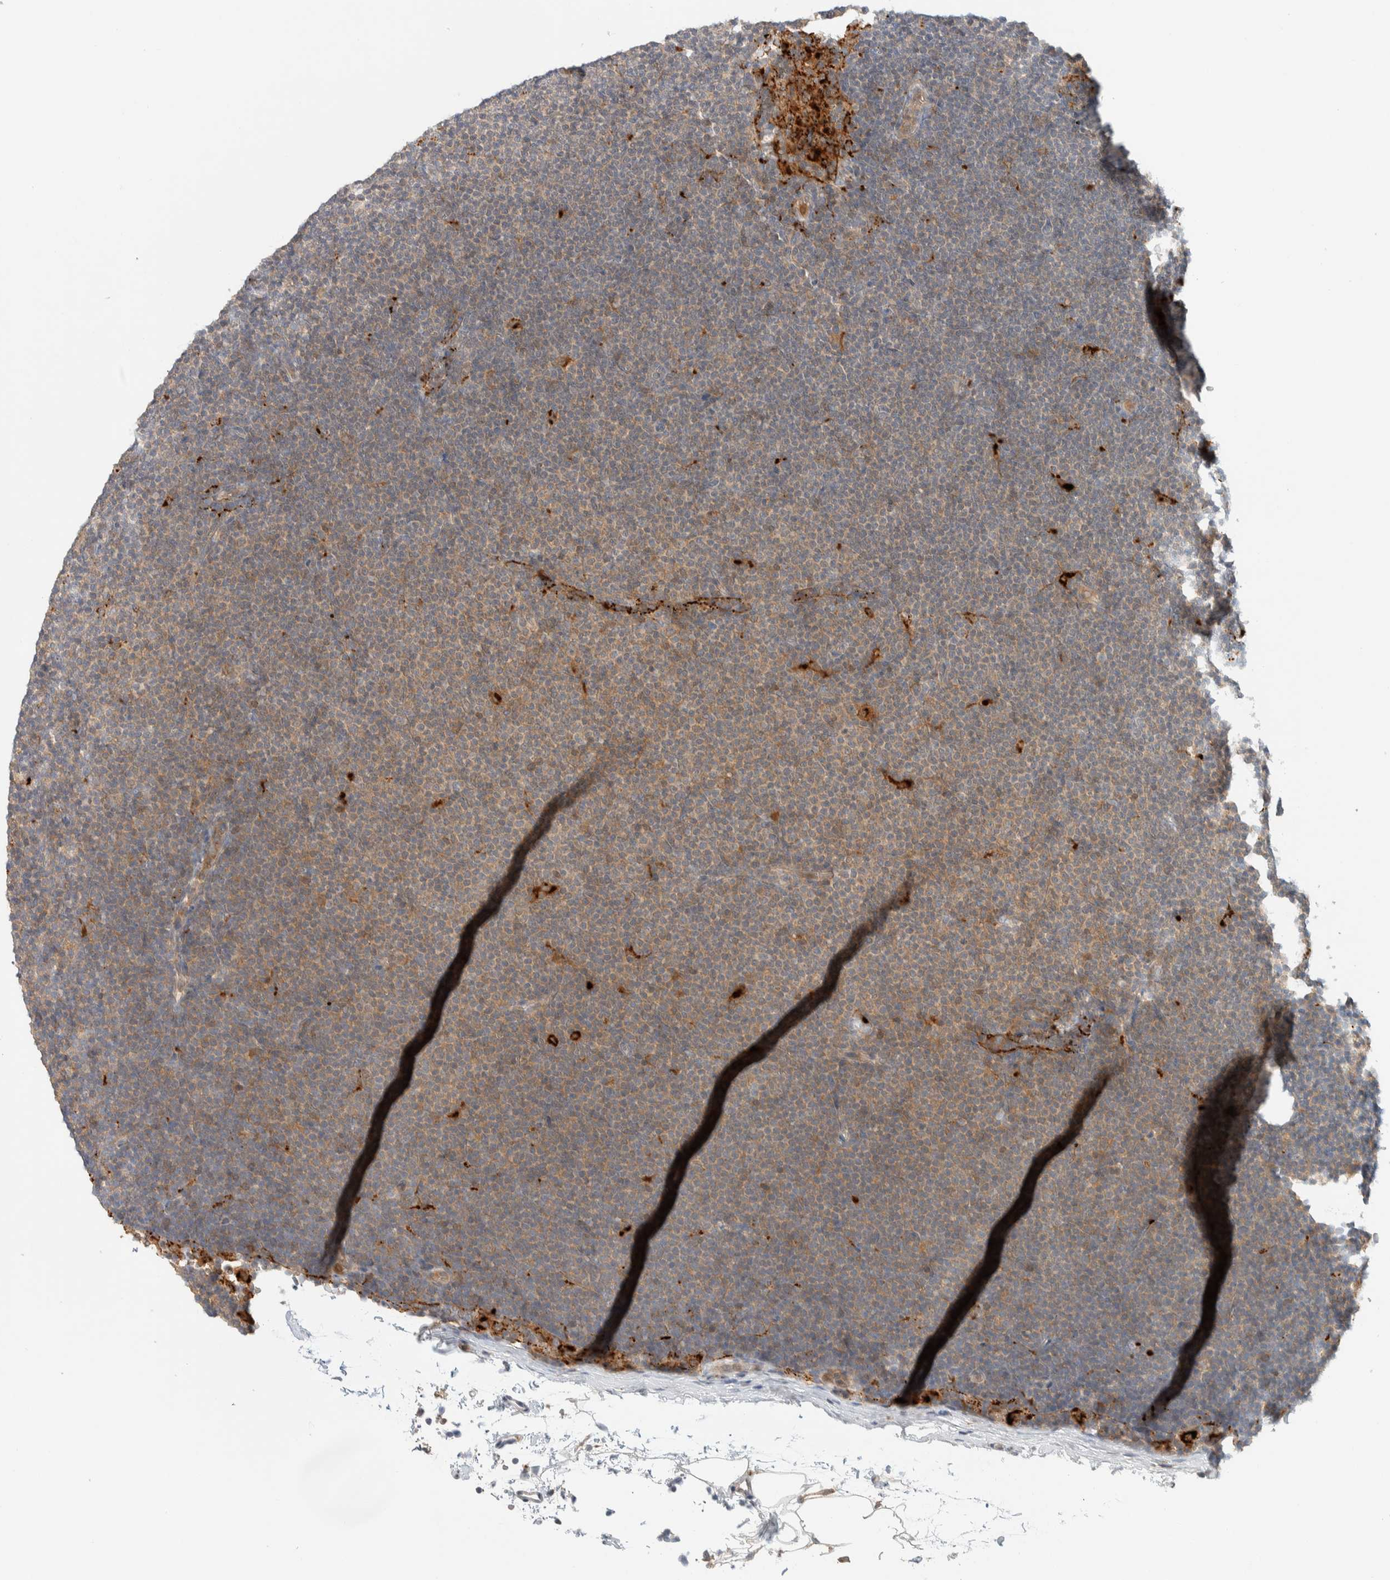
{"staining": {"intensity": "weak", "quantity": ">75%", "location": "cytoplasmic/membranous"}, "tissue": "lymphoma", "cell_type": "Tumor cells", "image_type": "cancer", "snomed": [{"axis": "morphology", "description": "Malignant lymphoma, non-Hodgkin's type, Low grade"}, {"axis": "topography", "description": "Lymph node"}], "caption": "Lymphoma stained for a protein reveals weak cytoplasmic/membranous positivity in tumor cells. (Stains: DAB (3,3'-diaminobenzidine) in brown, nuclei in blue, Microscopy: brightfield microscopy at high magnification).", "gene": "GCLM", "patient": {"sex": "female", "age": 53}}